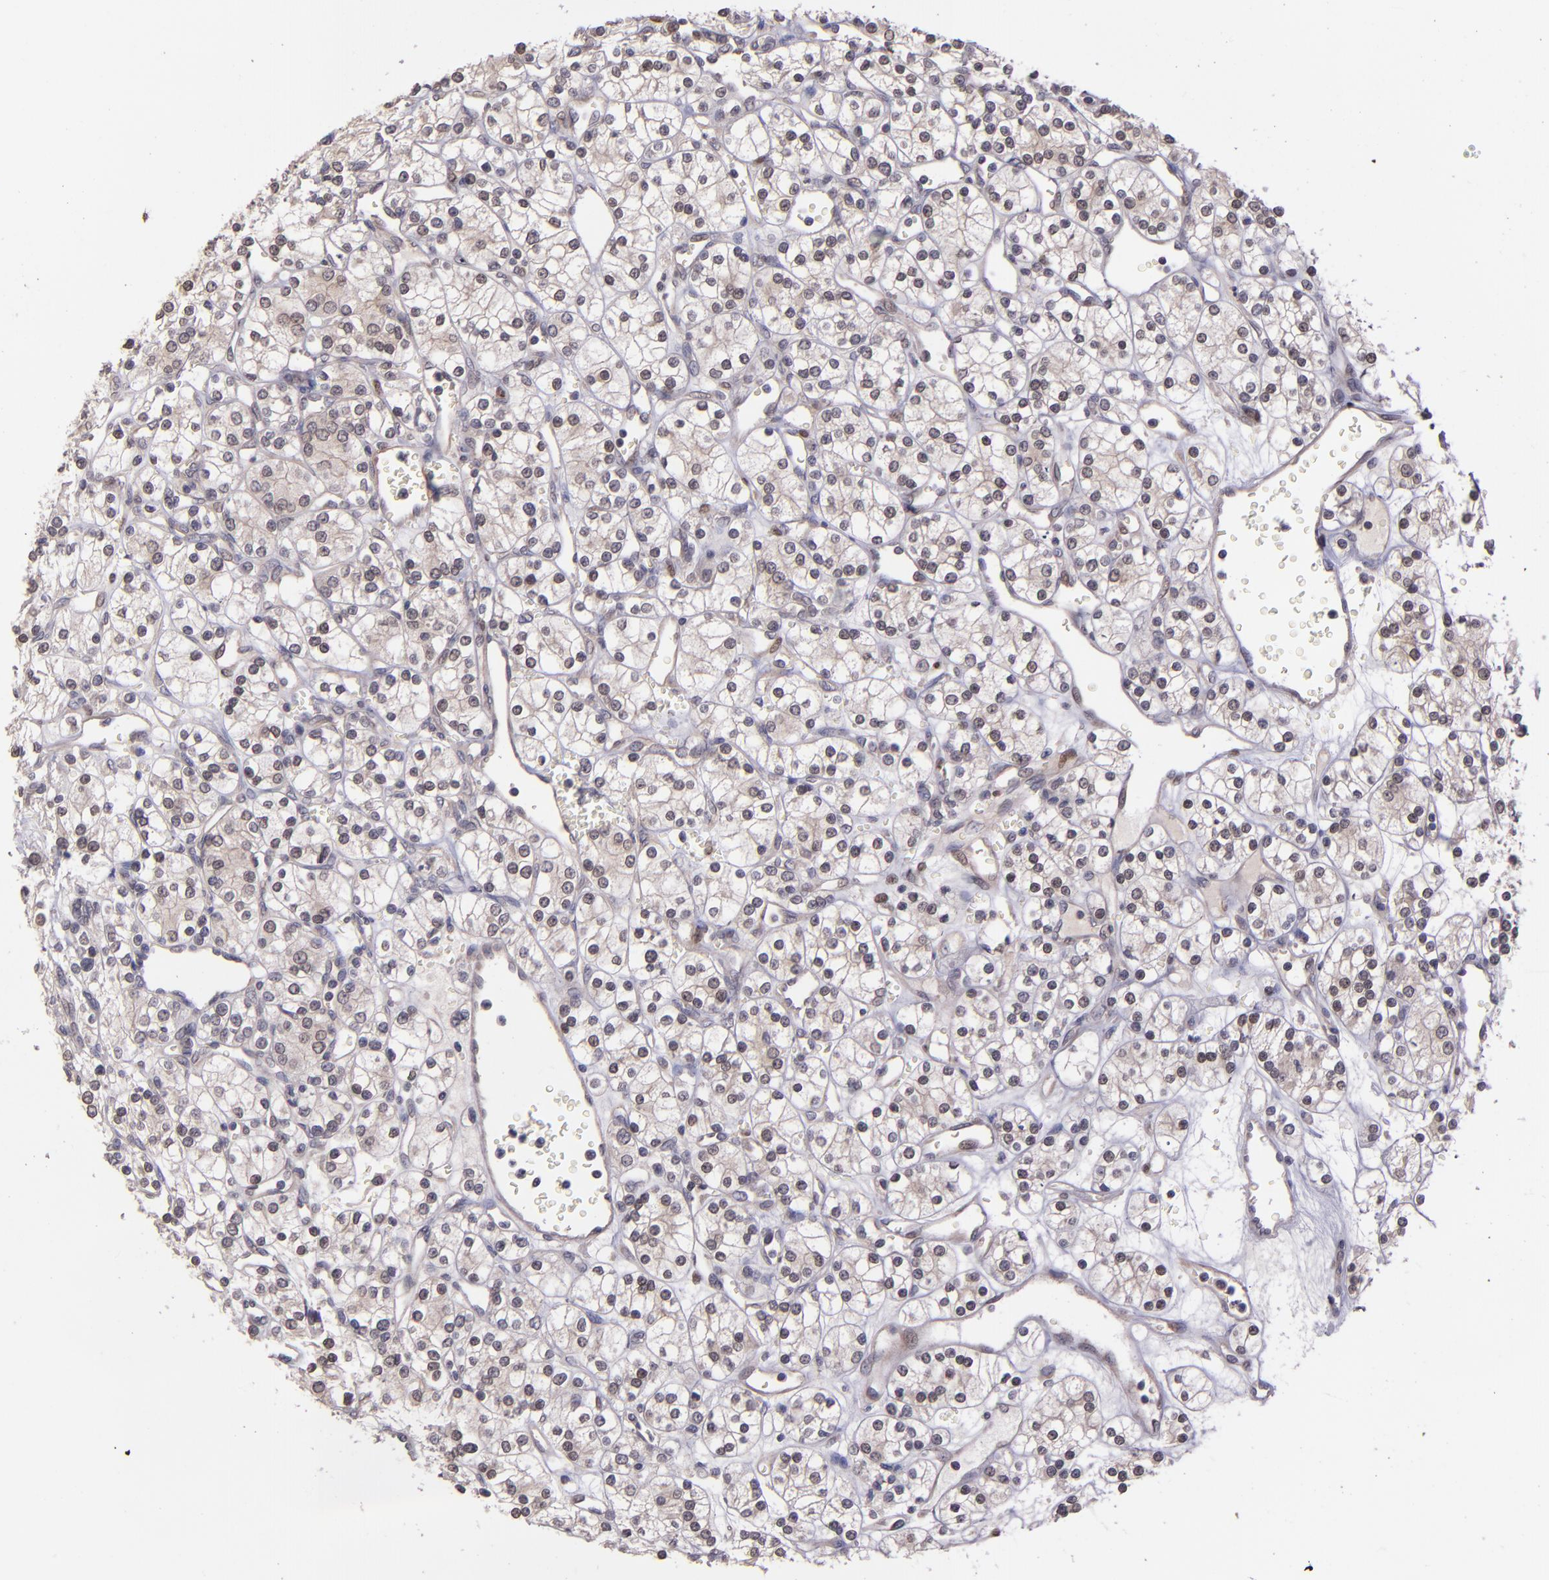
{"staining": {"intensity": "negative", "quantity": "none", "location": "none"}, "tissue": "renal cancer", "cell_type": "Tumor cells", "image_type": "cancer", "snomed": [{"axis": "morphology", "description": "Adenocarcinoma, NOS"}, {"axis": "topography", "description": "Kidney"}], "caption": "This is a histopathology image of immunohistochemistry staining of renal adenocarcinoma, which shows no staining in tumor cells. (DAB immunohistochemistry visualized using brightfield microscopy, high magnification).", "gene": "NUP62CL", "patient": {"sex": "female", "age": 62}}